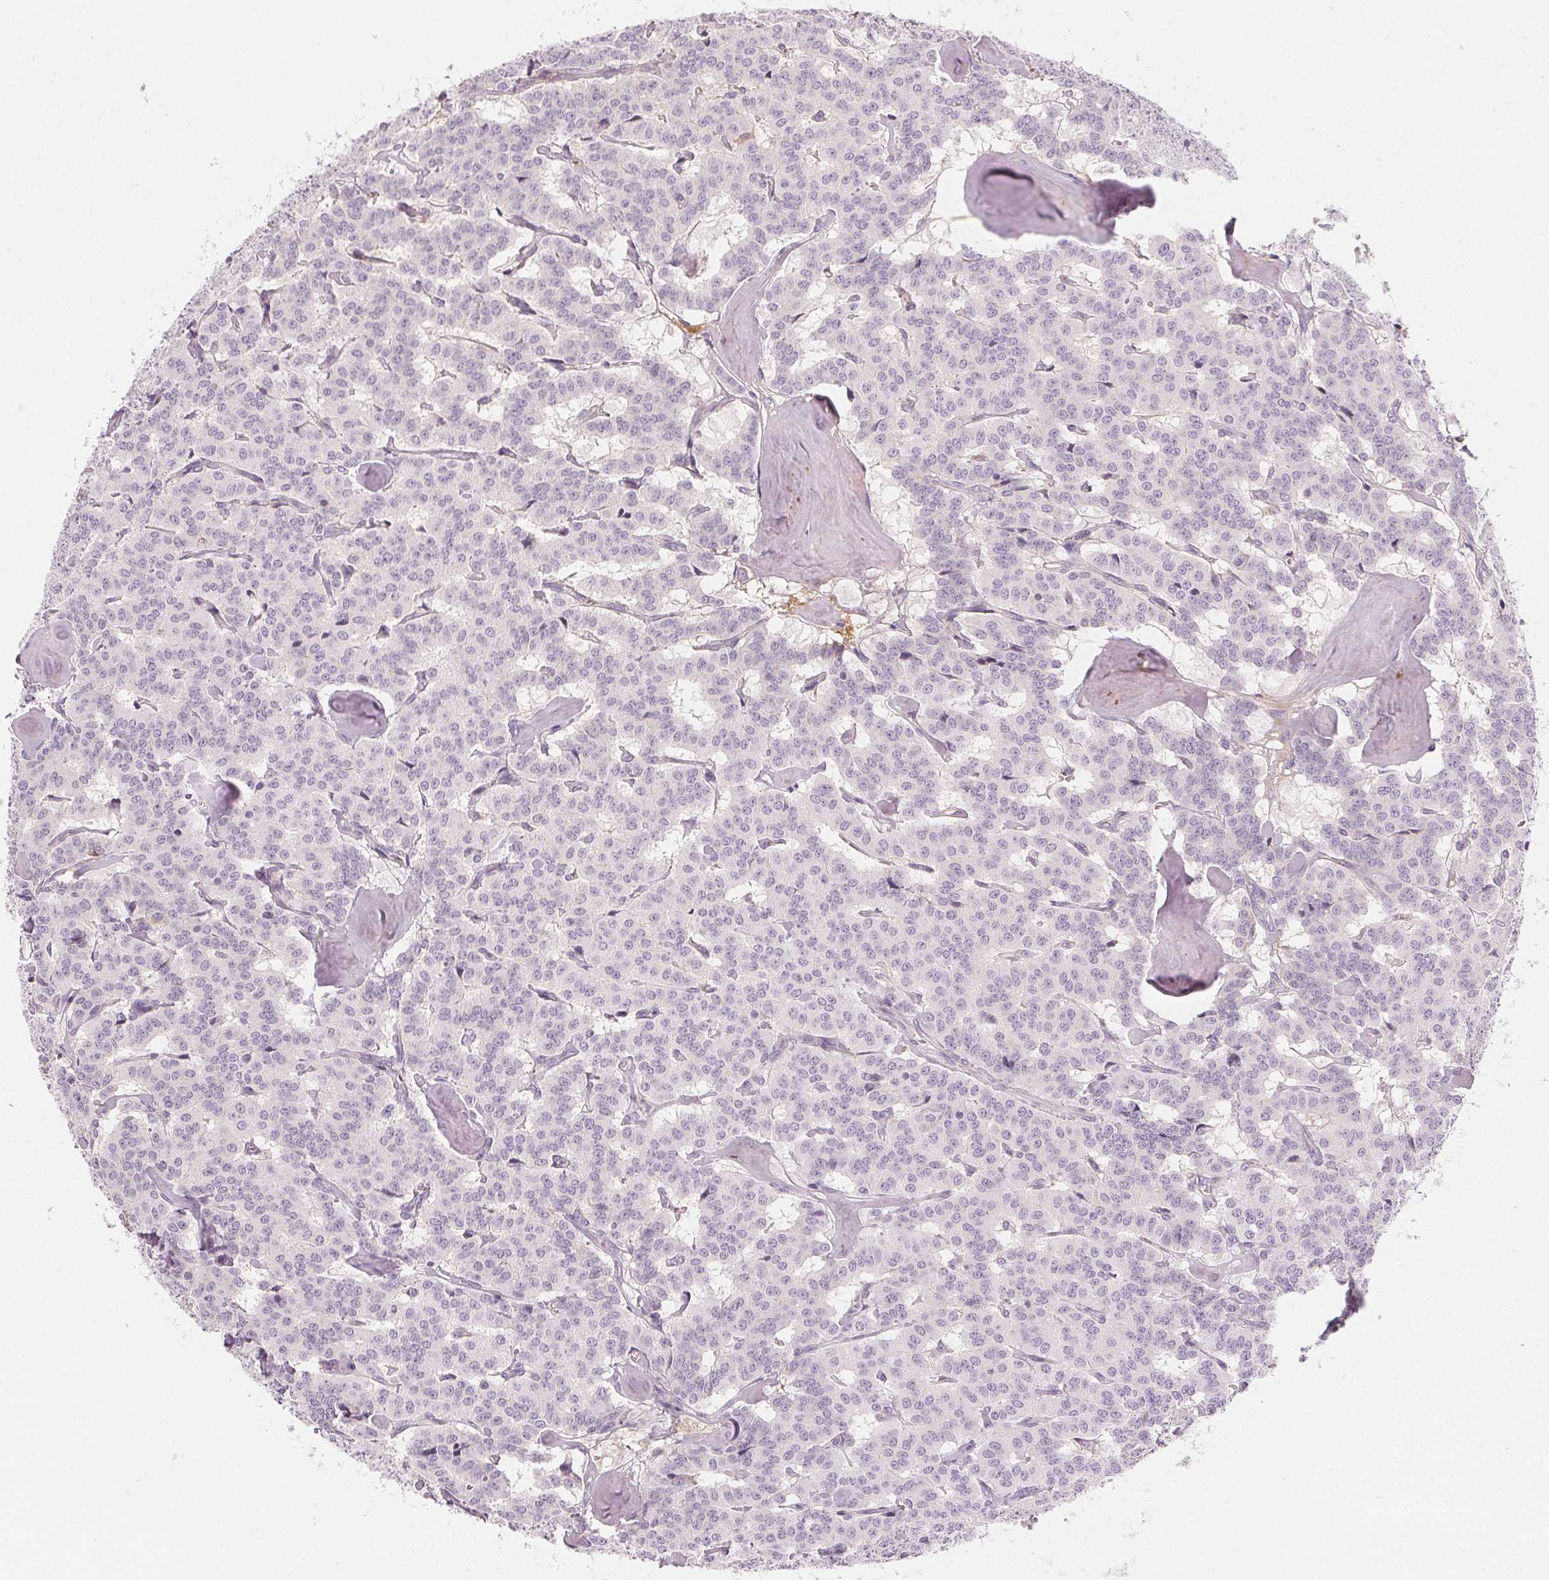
{"staining": {"intensity": "negative", "quantity": "none", "location": "none"}, "tissue": "carcinoid", "cell_type": "Tumor cells", "image_type": "cancer", "snomed": [{"axis": "morphology", "description": "Carcinoid, malignant, NOS"}, {"axis": "topography", "description": "Lung"}], "caption": "This is a histopathology image of immunohistochemistry staining of malignant carcinoid, which shows no expression in tumor cells.", "gene": "AFM", "patient": {"sex": "female", "age": 46}}